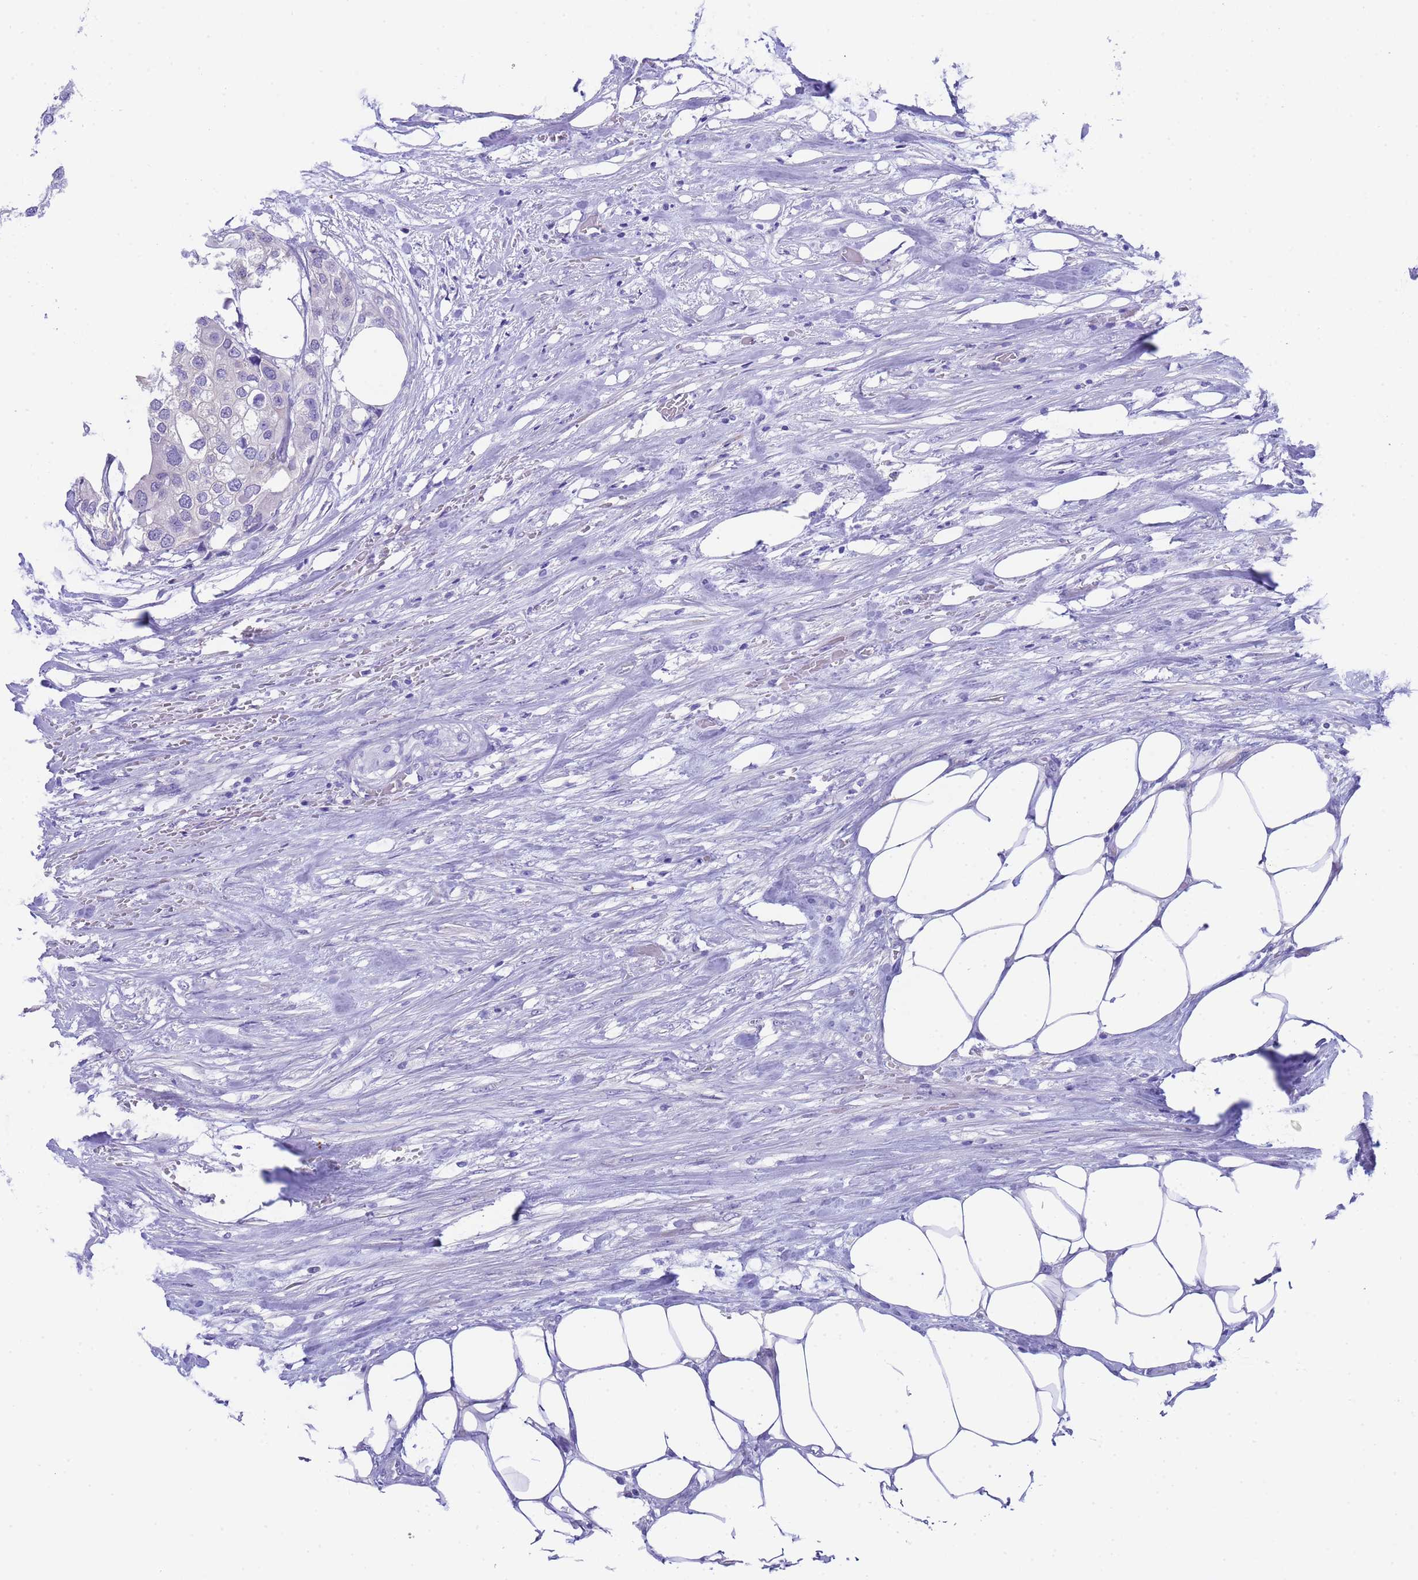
{"staining": {"intensity": "negative", "quantity": "none", "location": "none"}, "tissue": "urothelial cancer", "cell_type": "Tumor cells", "image_type": "cancer", "snomed": [{"axis": "morphology", "description": "Urothelial carcinoma, High grade"}, {"axis": "topography", "description": "Urinary bladder"}], "caption": "An image of urothelial cancer stained for a protein exhibits no brown staining in tumor cells.", "gene": "USP38", "patient": {"sex": "male", "age": 64}}